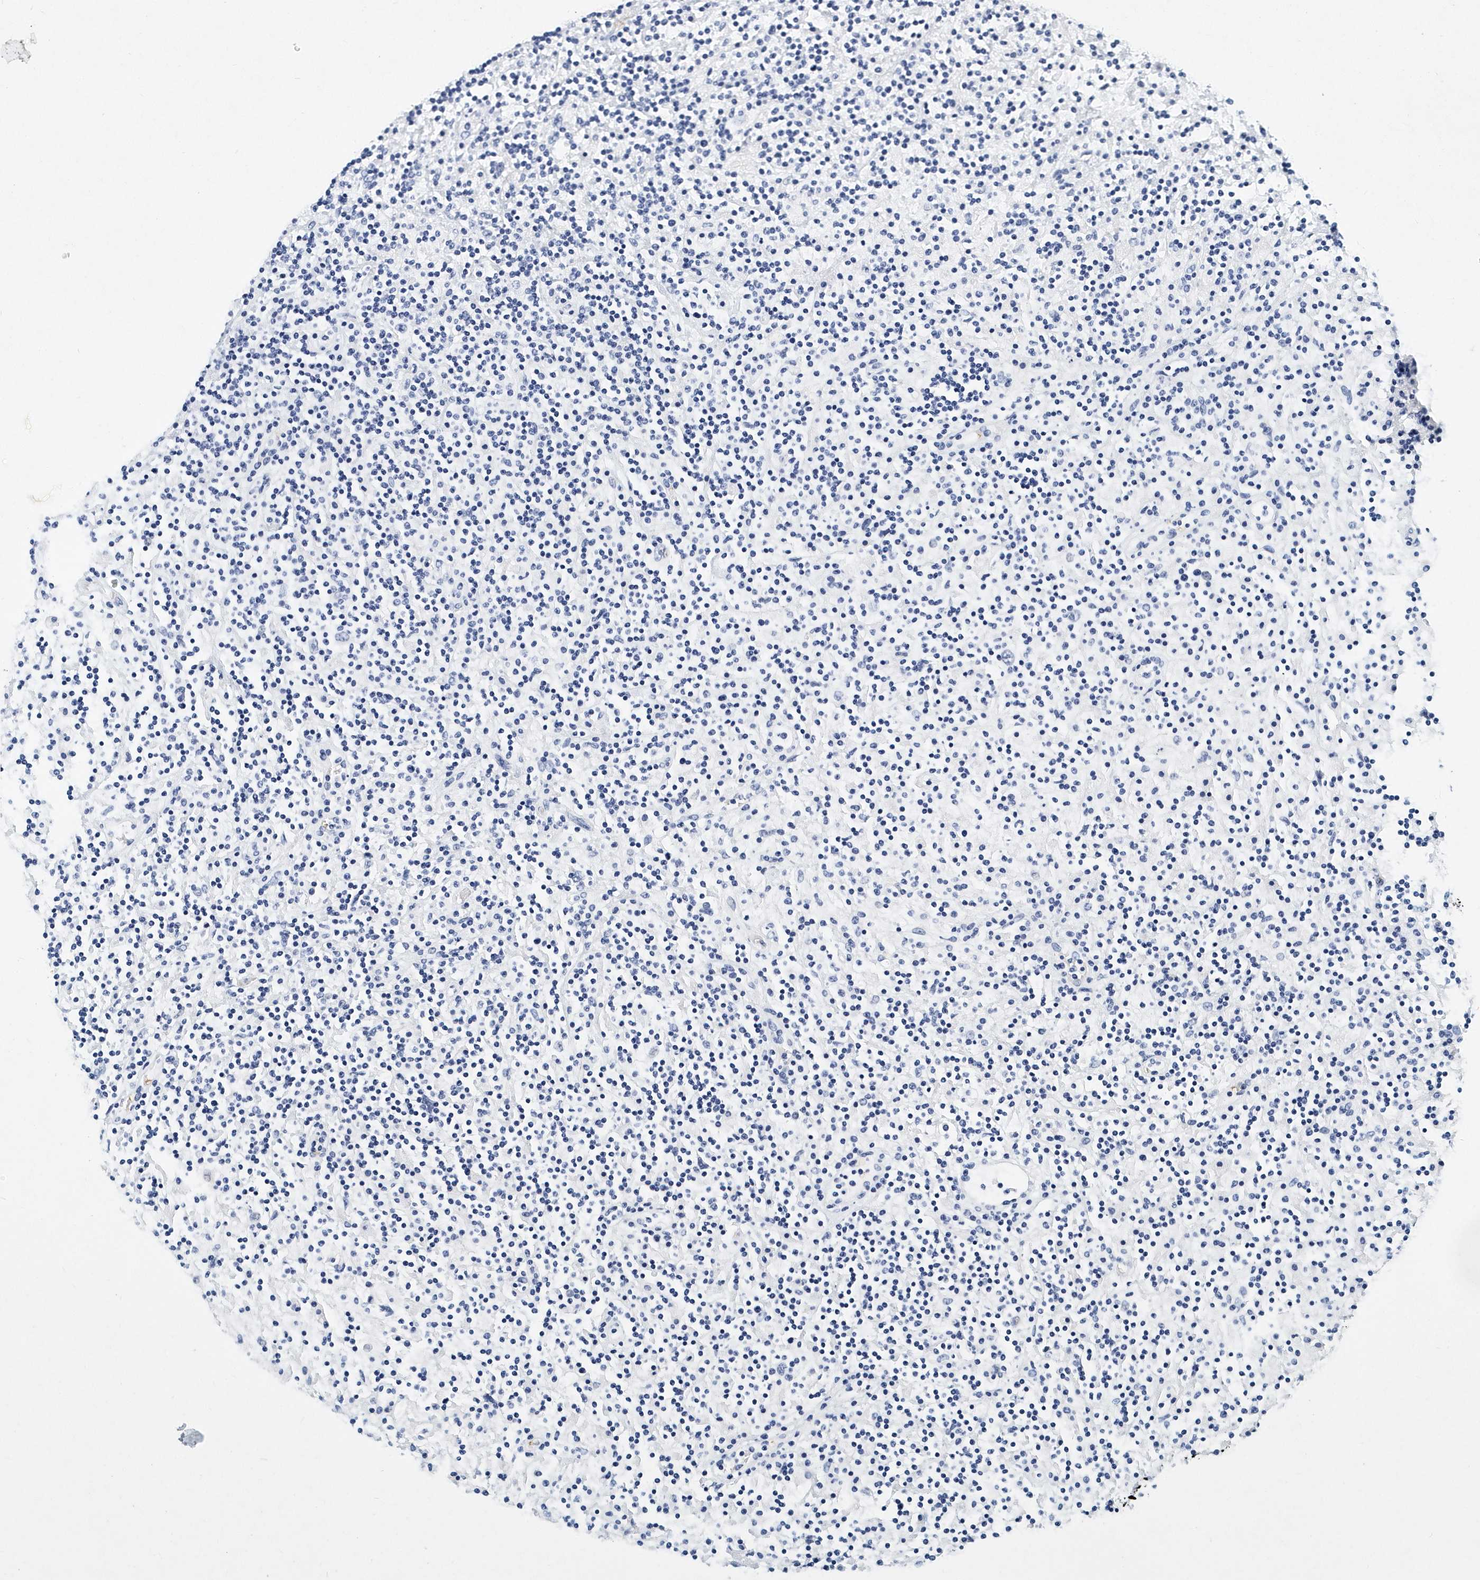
{"staining": {"intensity": "negative", "quantity": "none", "location": "none"}, "tissue": "lymphoma", "cell_type": "Tumor cells", "image_type": "cancer", "snomed": [{"axis": "morphology", "description": "Hodgkin's disease, NOS"}, {"axis": "topography", "description": "Lymph node"}], "caption": "Image shows no protein expression in tumor cells of lymphoma tissue.", "gene": "ITGA2B", "patient": {"sex": "male", "age": 70}}